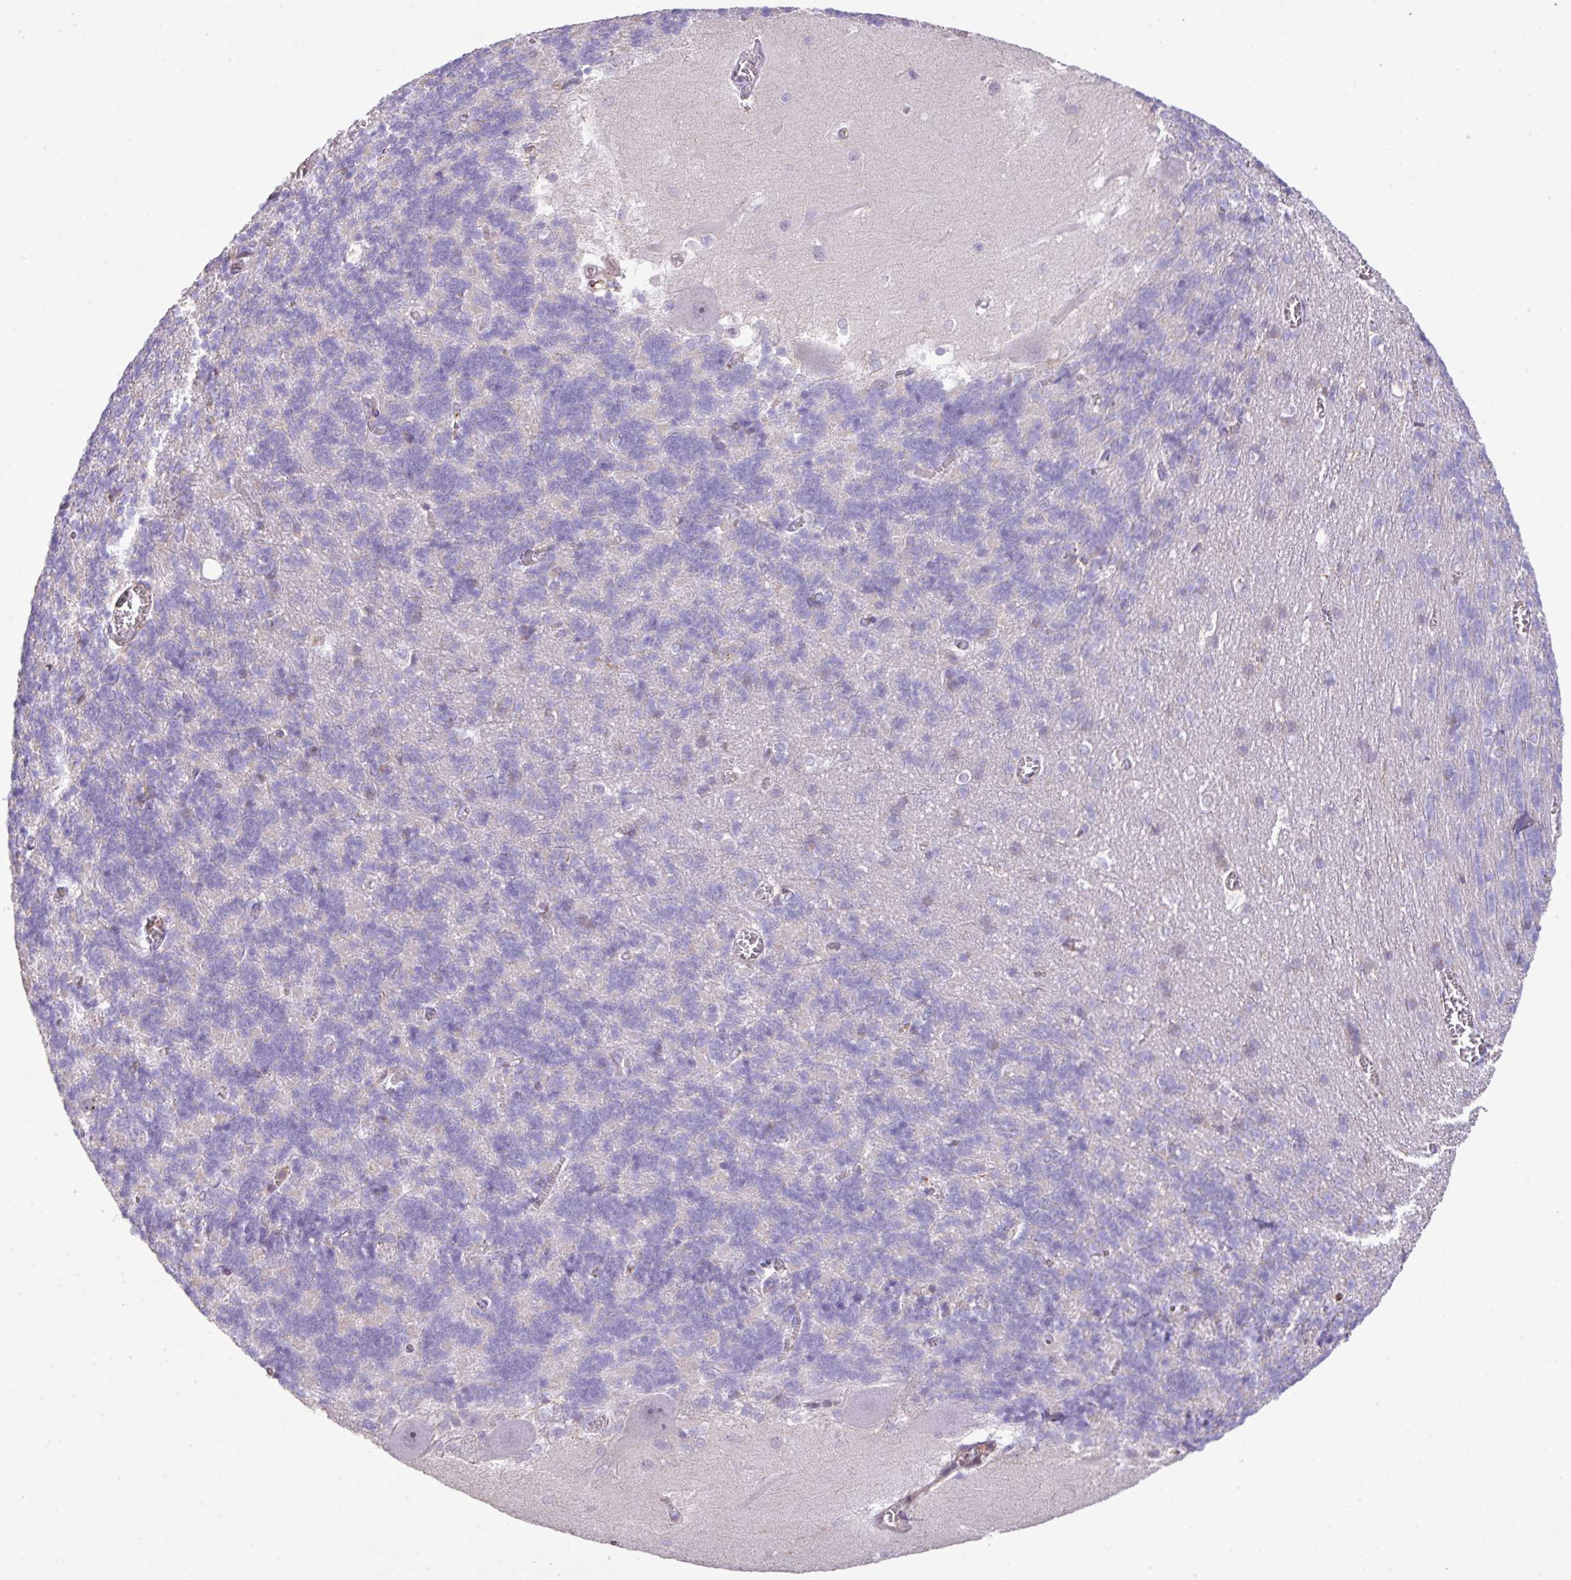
{"staining": {"intensity": "negative", "quantity": "none", "location": "none"}, "tissue": "cerebellum", "cell_type": "Cells in granular layer", "image_type": "normal", "snomed": [{"axis": "morphology", "description": "Normal tissue, NOS"}, {"axis": "topography", "description": "Cerebellum"}], "caption": "Cells in granular layer show no significant expression in benign cerebellum. The staining was performed using DAB (3,3'-diaminobenzidine) to visualize the protein expression in brown, while the nuclei were stained in blue with hematoxylin (Magnification: 20x).", "gene": "LRRC41", "patient": {"sex": "male", "age": 37}}